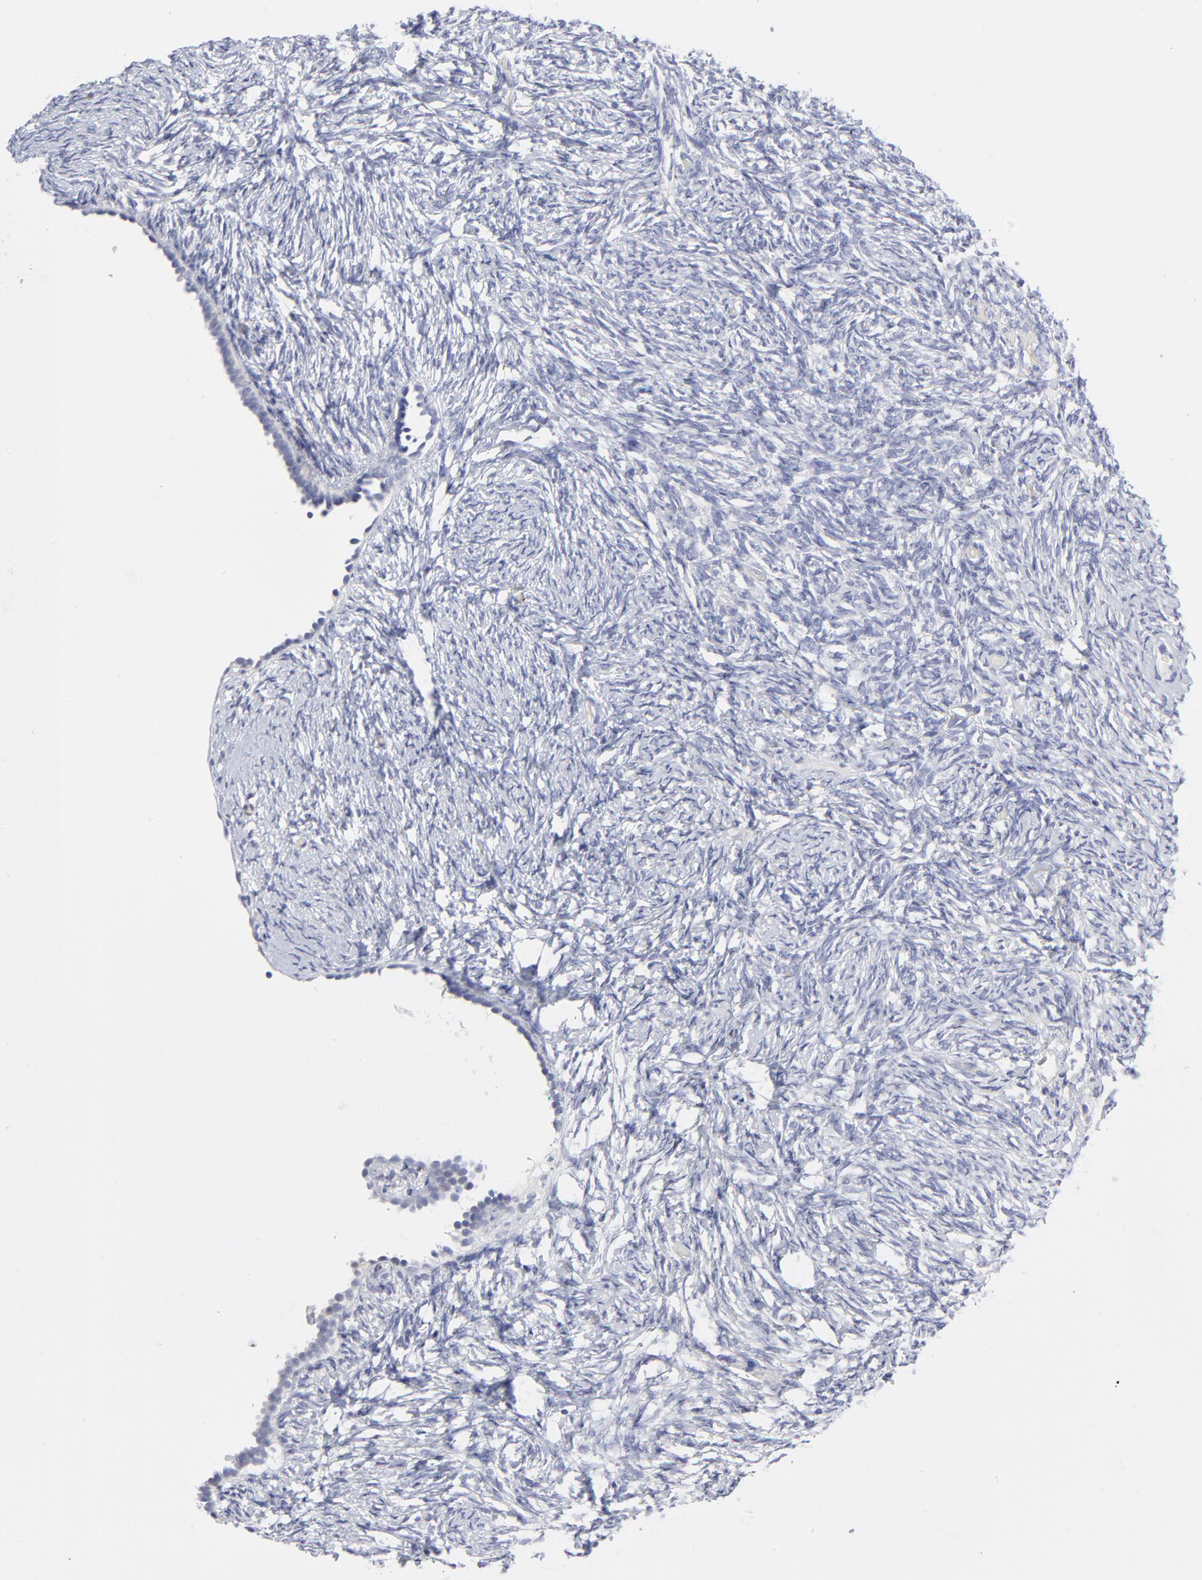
{"staining": {"intensity": "negative", "quantity": "none", "location": "none"}, "tissue": "ovary", "cell_type": "Follicle cells", "image_type": "normal", "snomed": [{"axis": "morphology", "description": "Normal tissue, NOS"}, {"axis": "topography", "description": "Ovary"}], "caption": "An immunohistochemistry (IHC) image of normal ovary is shown. There is no staining in follicle cells of ovary. (Brightfield microscopy of DAB (3,3'-diaminobenzidine) IHC at high magnification).", "gene": "CASP3", "patient": {"sex": "female", "age": 60}}